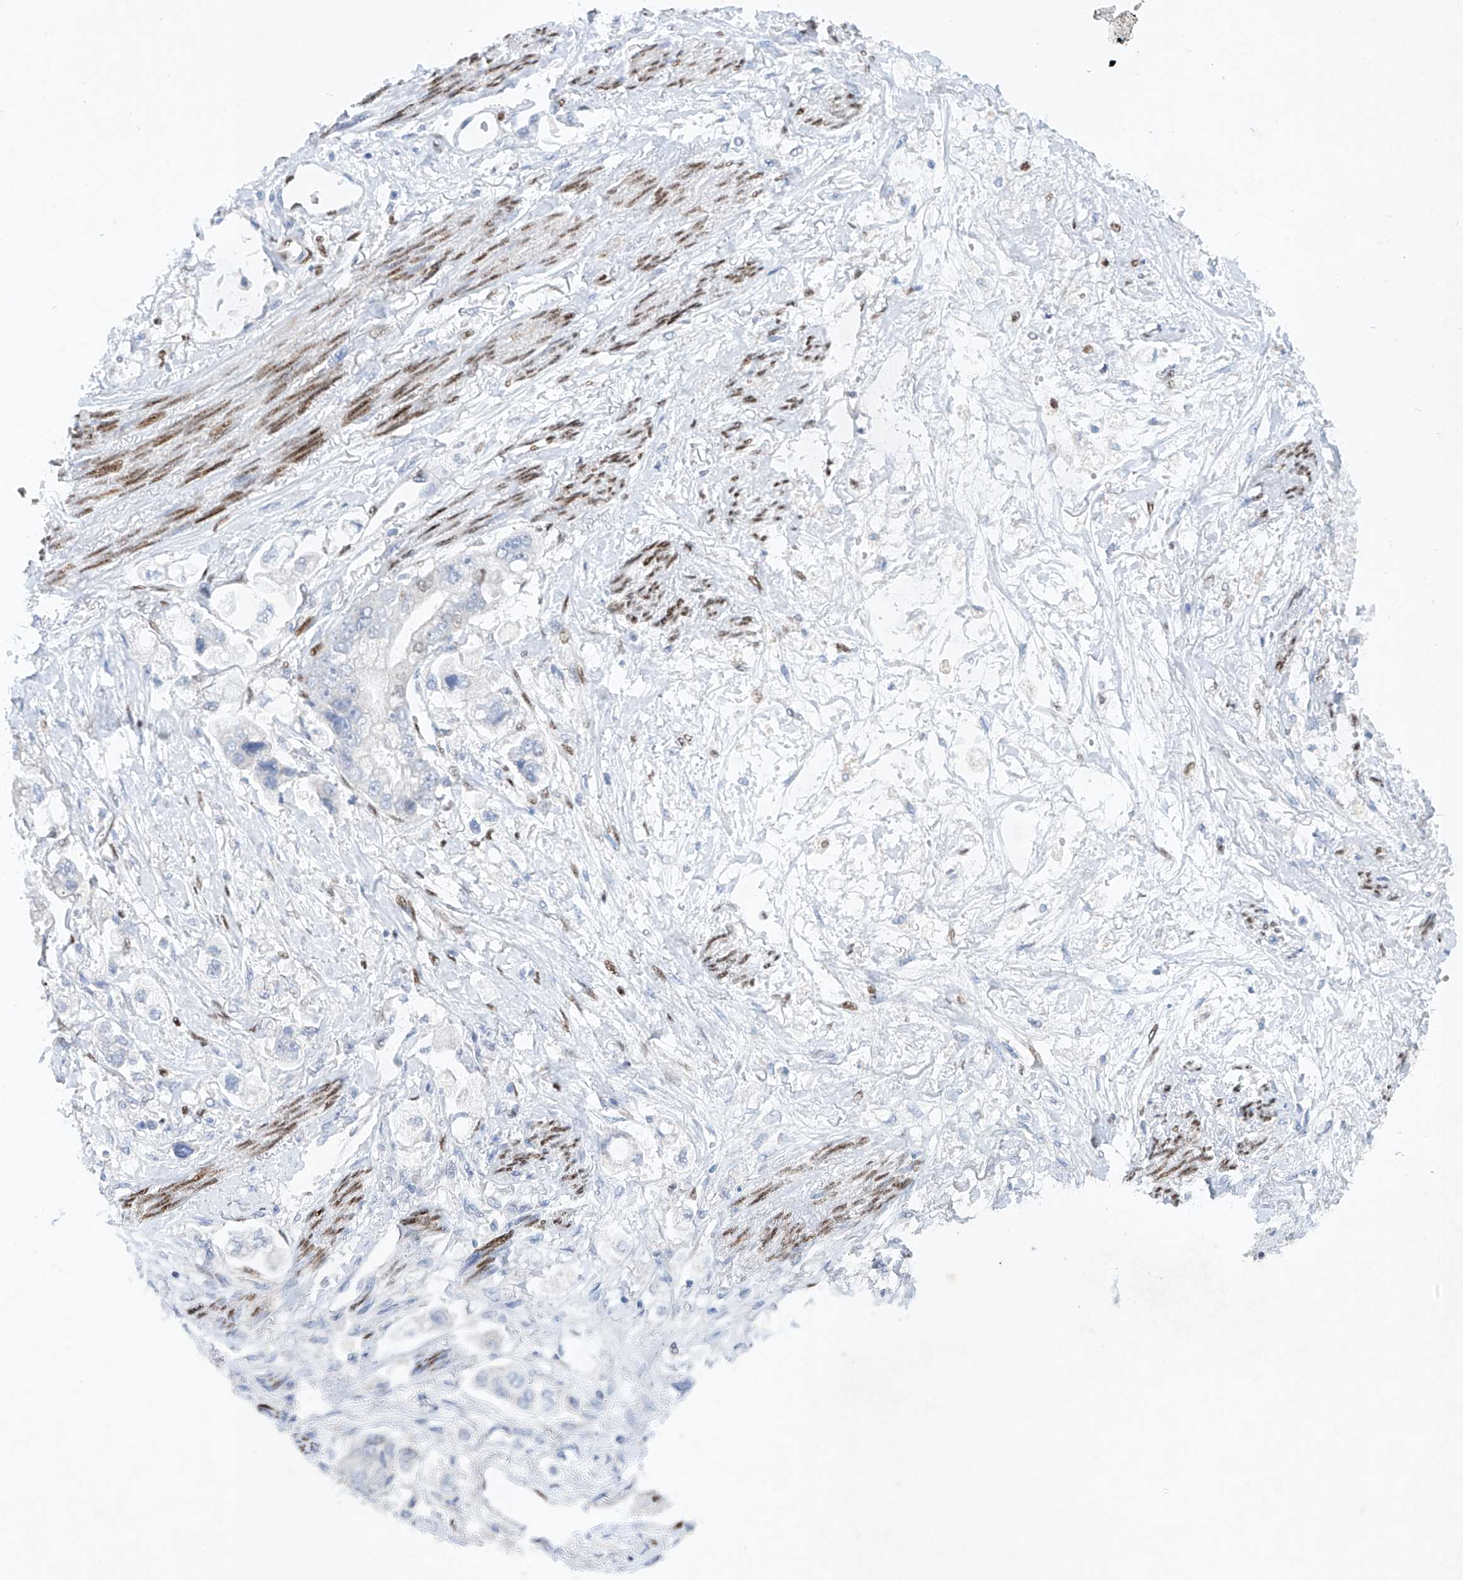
{"staining": {"intensity": "negative", "quantity": "none", "location": "none"}, "tissue": "stomach cancer", "cell_type": "Tumor cells", "image_type": "cancer", "snomed": [{"axis": "morphology", "description": "Adenocarcinoma, NOS"}, {"axis": "topography", "description": "Stomach"}], "caption": "Tumor cells are negative for protein expression in human adenocarcinoma (stomach).", "gene": "TAF4", "patient": {"sex": "male", "age": 62}}